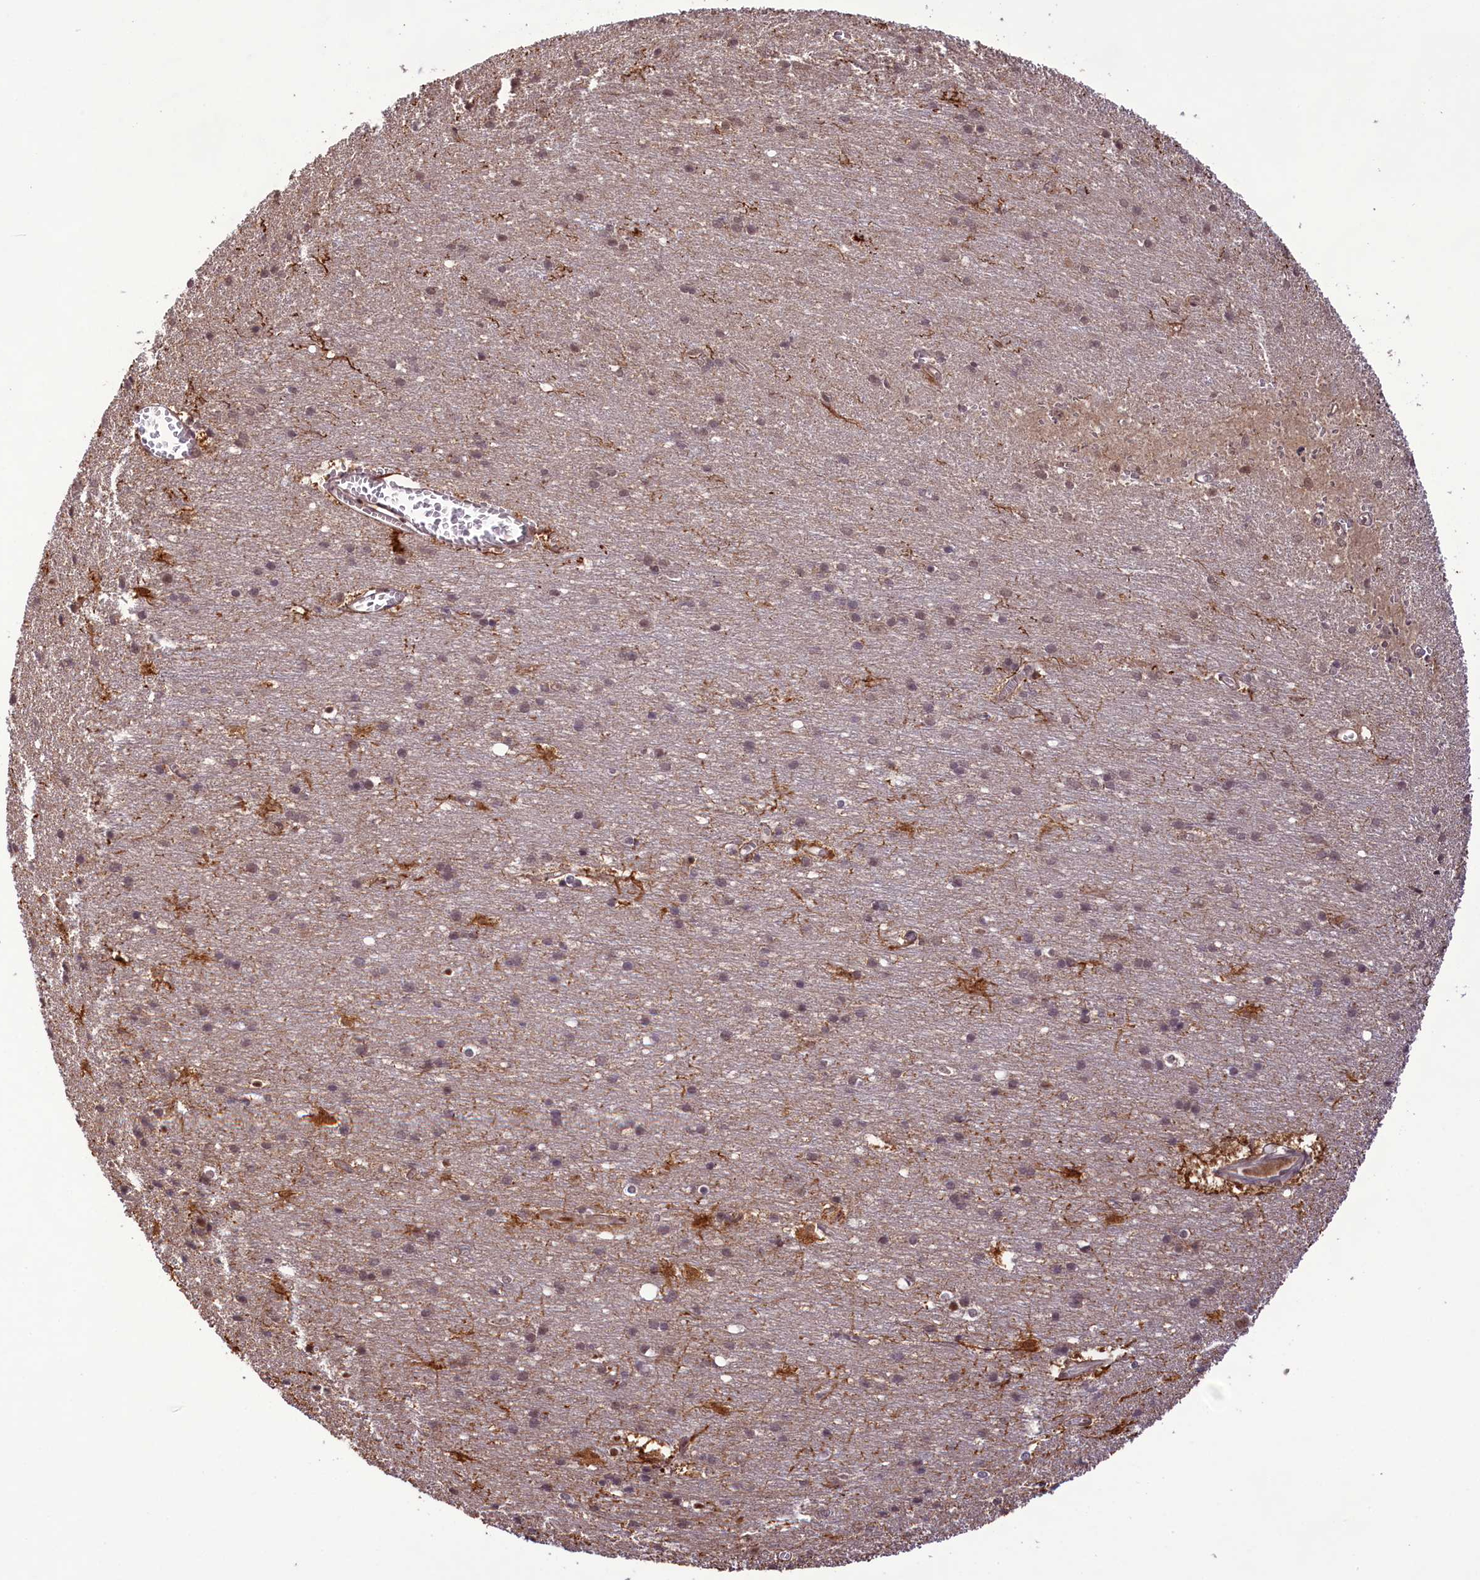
{"staining": {"intensity": "negative", "quantity": "none", "location": "none"}, "tissue": "cerebral cortex", "cell_type": "Endothelial cells", "image_type": "normal", "snomed": [{"axis": "morphology", "description": "Normal tissue, NOS"}, {"axis": "topography", "description": "Cerebral cortex"}], "caption": "Immunohistochemistry (IHC) of unremarkable cerebral cortex shows no positivity in endothelial cells. (DAB immunohistochemistry visualized using brightfield microscopy, high magnification).", "gene": "CARD8", "patient": {"sex": "male", "age": 54}}